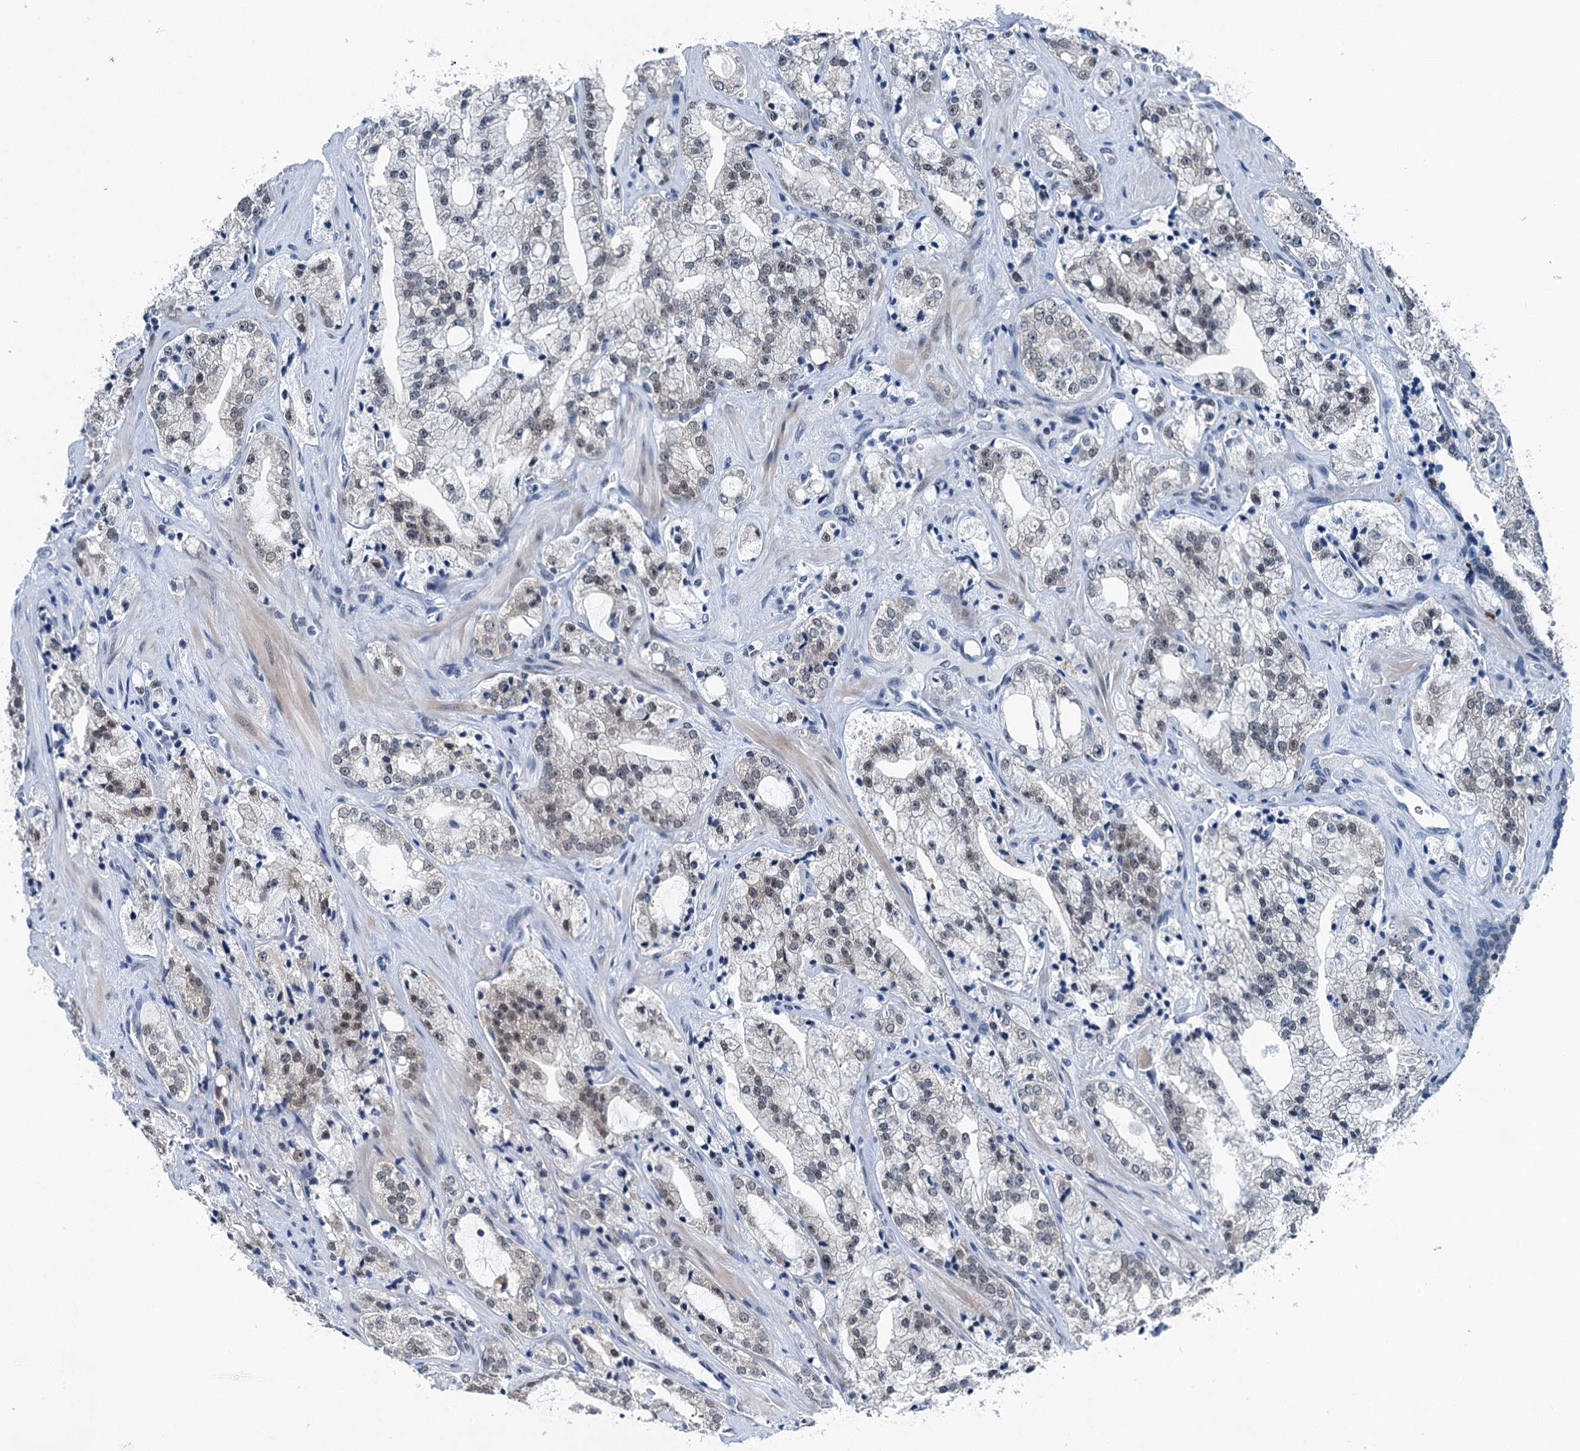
{"staining": {"intensity": "moderate", "quantity": "<25%", "location": "nuclear"}, "tissue": "prostate cancer", "cell_type": "Tumor cells", "image_type": "cancer", "snomed": [{"axis": "morphology", "description": "Adenocarcinoma, High grade"}, {"axis": "topography", "description": "Prostate"}], "caption": "Immunohistochemistry (IHC) photomicrograph of human prostate cancer stained for a protein (brown), which exhibits low levels of moderate nuclear positivity in about <25% of tumor cells.", "gene": "TRPT1", "patient": {"sex": "male", "age": 64}}